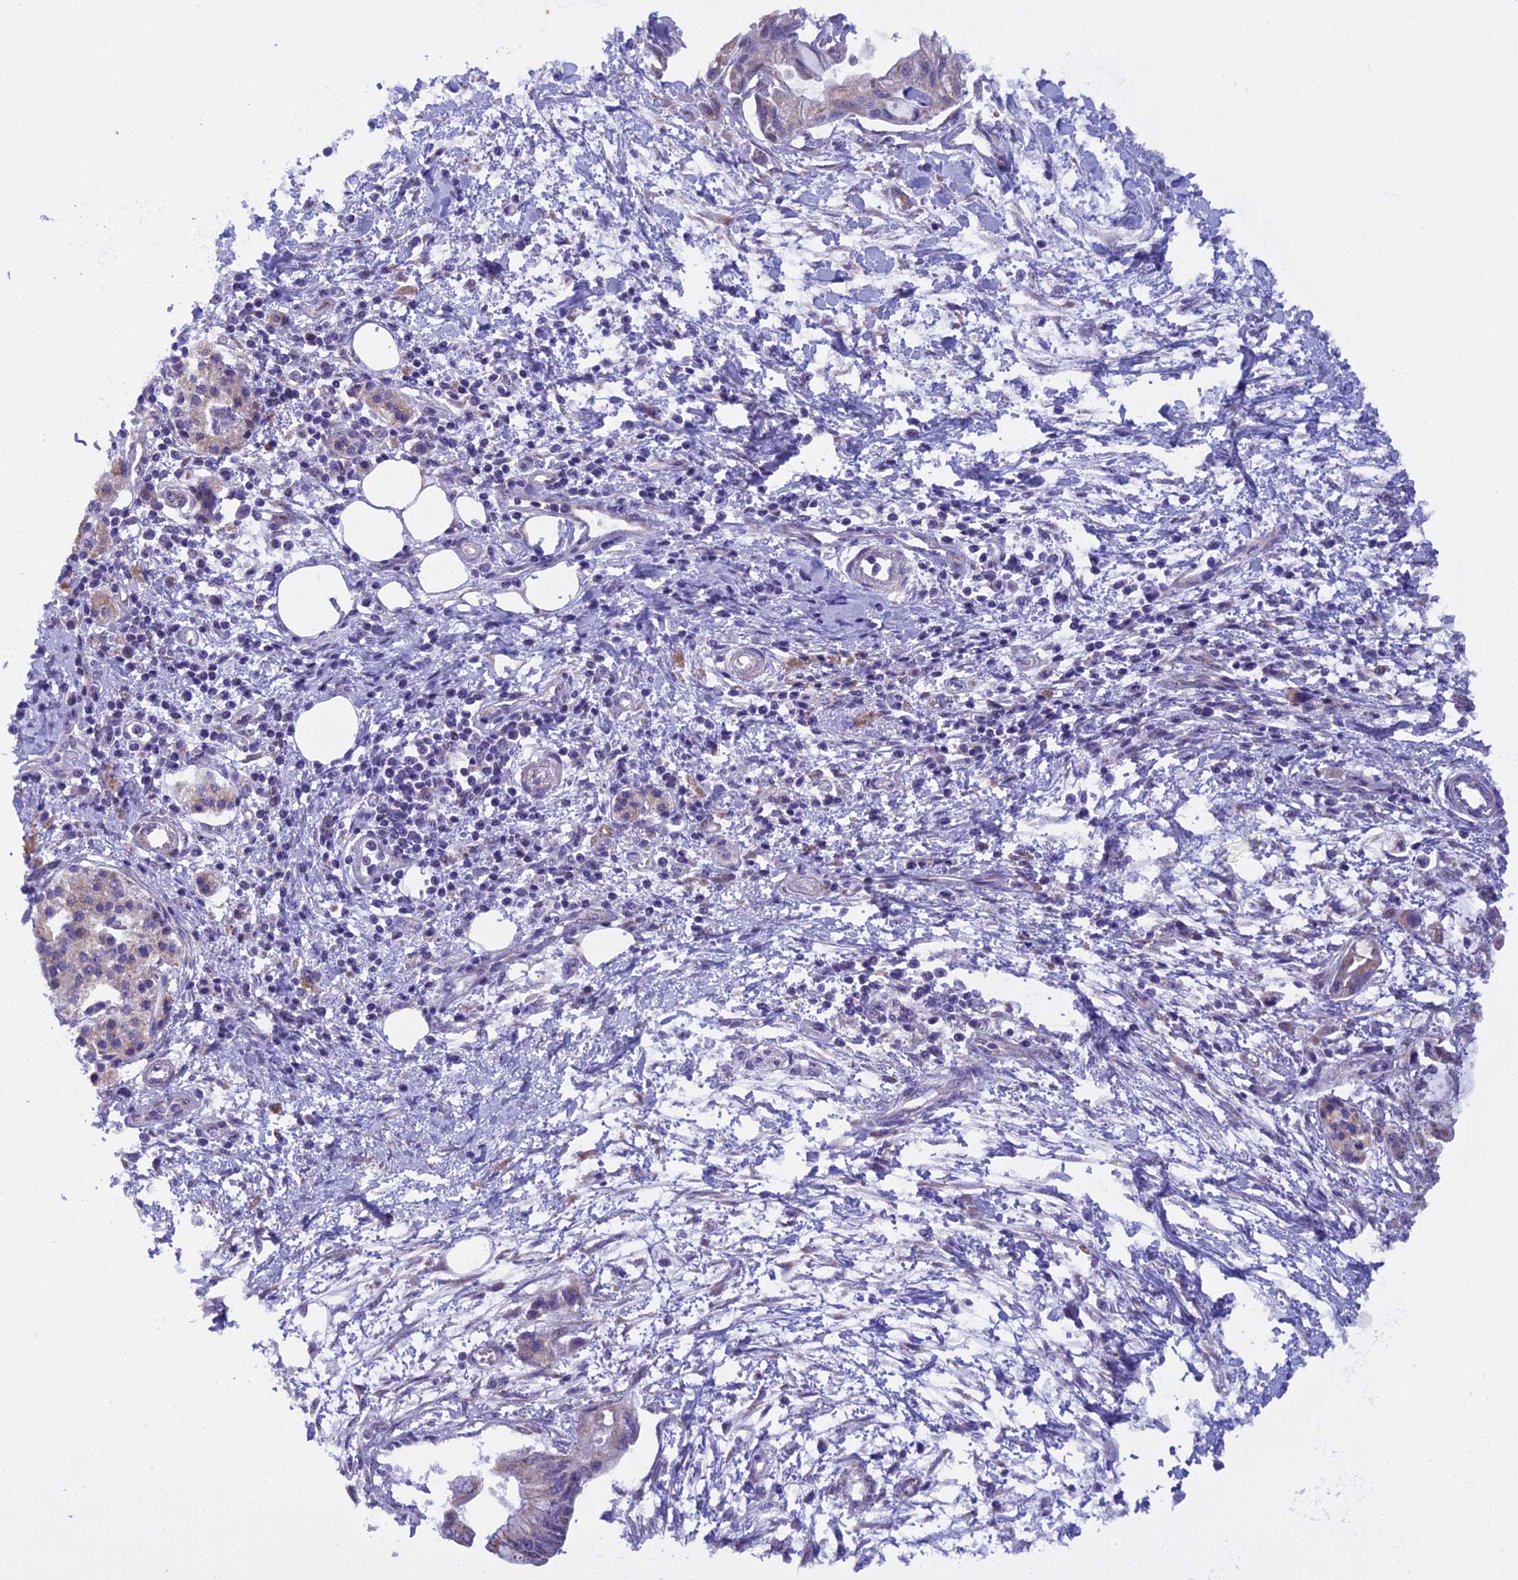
{"staining": {"intensity": "weak", "quantity": "<25%", "location": "cytoplasmic/membranous"}, "tissue": "pancreatic cancer", "cell_type": "Tumor cells", "image_type": "cancer", "snomed": [{"axis": "morphology", "description": "Adenocarcinoma, NOS"}, {"axis": "topography", "description": "Pancreas"}], "caption": "Pancreatic cancer (adenocarcinoma) was stained to show a protein in brown. There is no significant expression in tumor cells.", "gene": "ZNF317", "patient": {"sex": "male", "age": 48}}